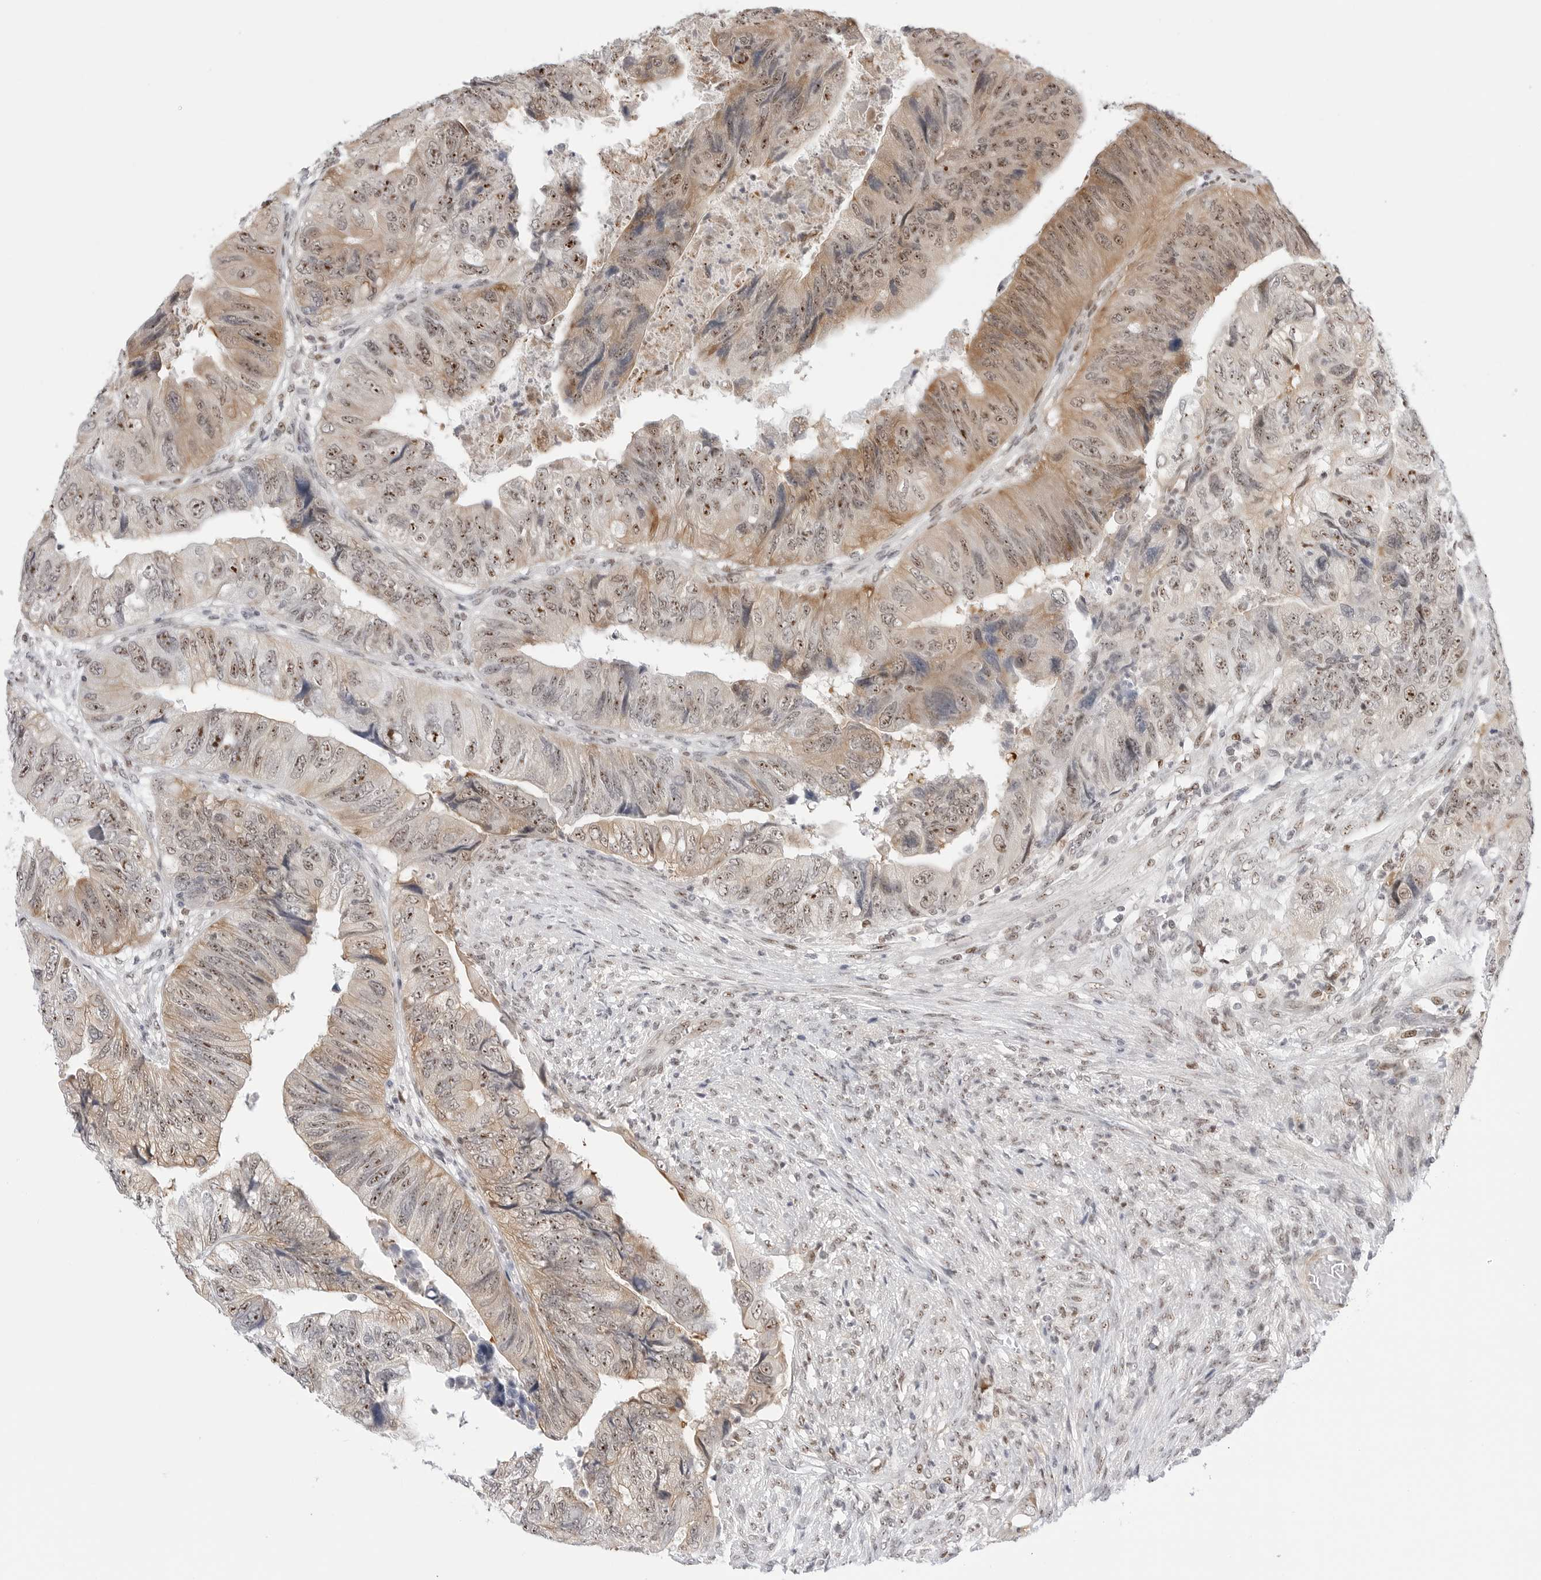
{"staining": {"intensity": "moderate", "quantity": ">75%", "location": "cytoplasmic/membranous,nuclear"}, "tissue": "colorectal cancer", "cell_type": "Tumor cells", "image_type": "cancer", "snomed": [{"axis": "morphology", "description": "Adenocarcinoma, NOS"}, {"axis": "topography", "description": "Rectum"}], "caption": "An image showing moderate cytoplasmic/membranous and nuclear positivity in approximately >75% of tumor cells in colorectal cancer, as visualized by brown immunohistochemical staining.", "gene": "C1orf162", "patient": {"sex": "male", "age": 63}}